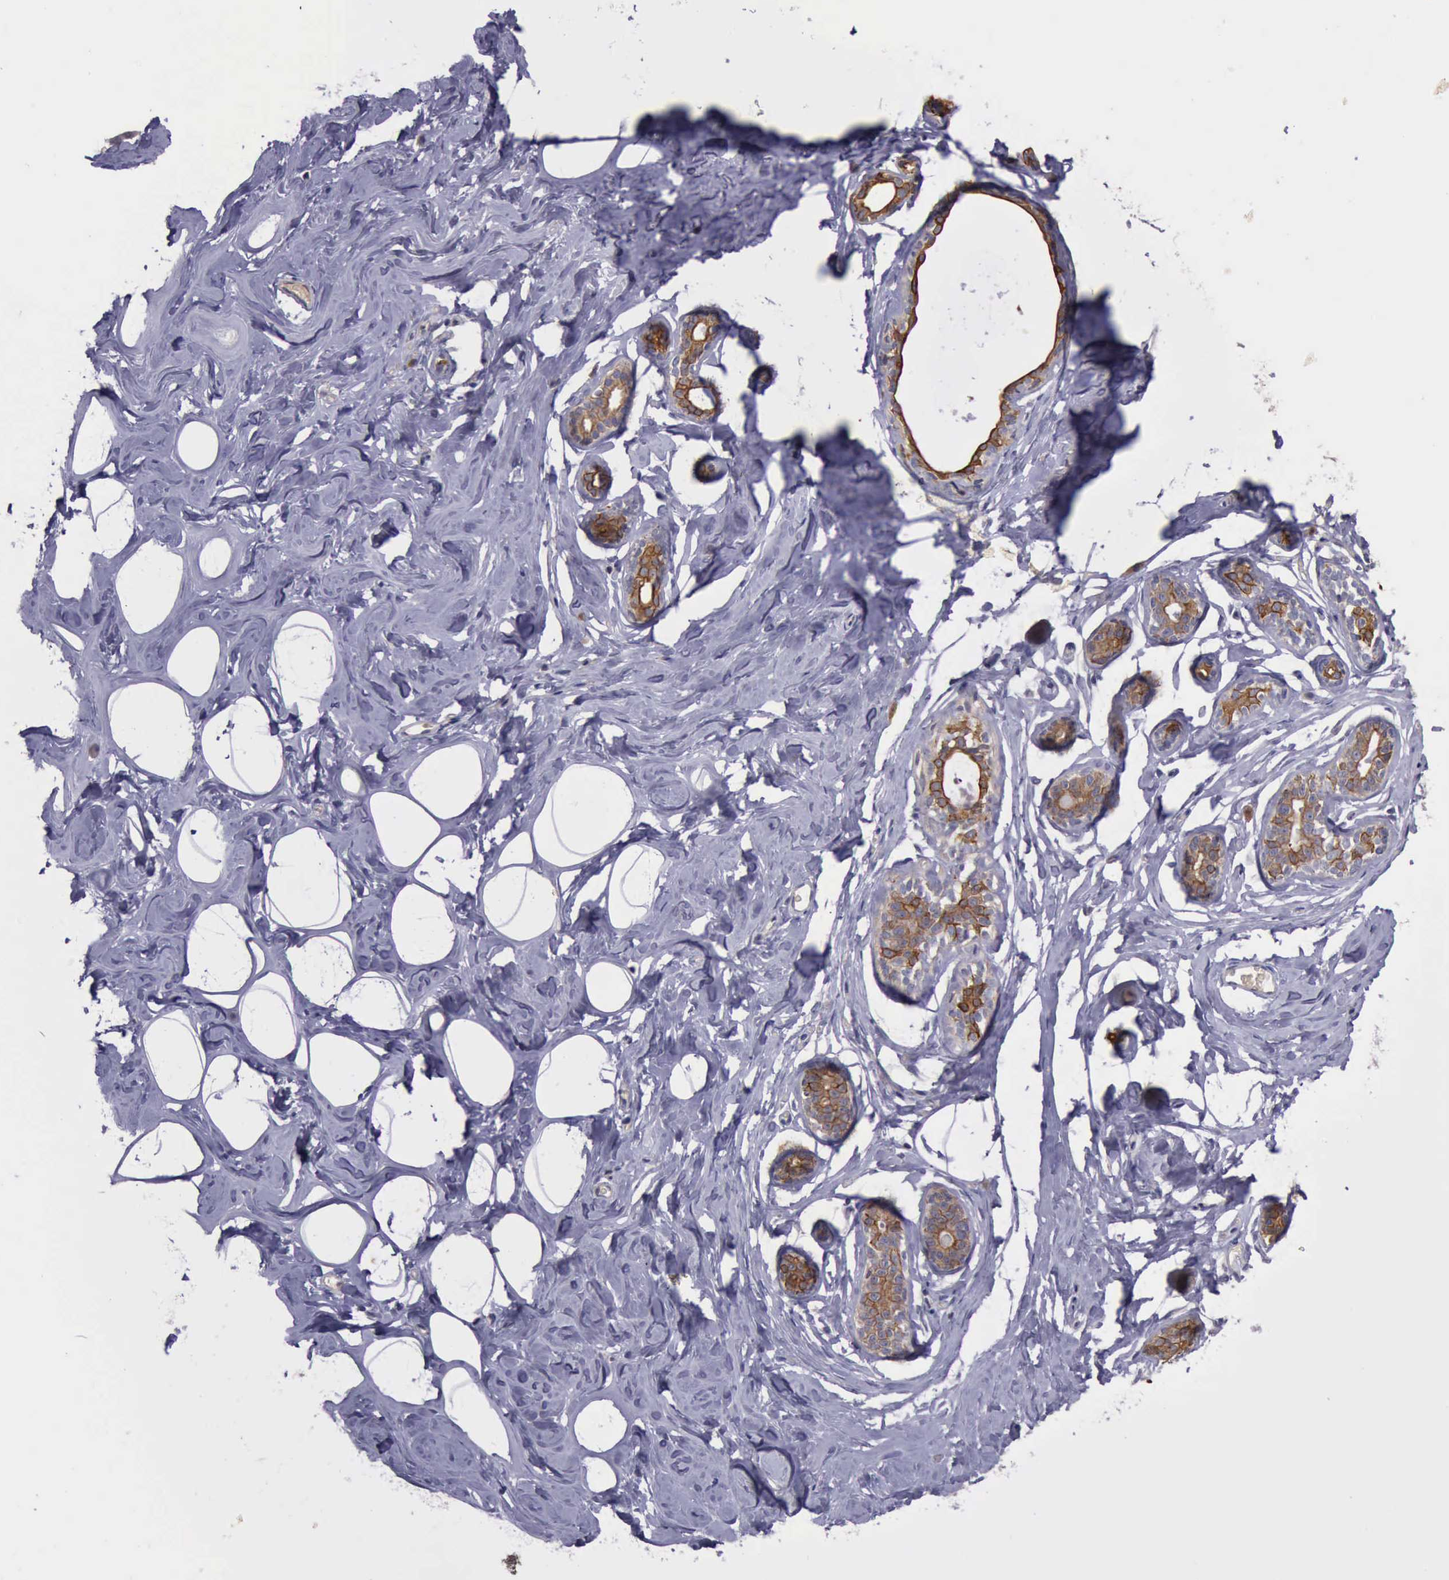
{"staining": {"intensity": "negative", "quantity": "none", "location": "none"}, "tissue": "breast", "cell_type": "Adipocytes", "image_type": "normal", "snomed": [{"axis": "morphology", "description": "Normal tissue, NOS"}, {"axis": "morphology", "description": "Fibrosis, NOS"}, {"axis": "topography", "description": "Breast"}], "caption": "Immunohistochemistry (IHC) photomicrograph of unremarkable breast: breast stained with DAB (3,3'-diaminobenzidine) demonstrates no significant protein positivity in adipocytes. The staining is performed using DAB (3,3'-diaminobenzidine) brown chromogen with nuclei counter-stained in using hematoxylin.", "gene": "RAB39B", "patient": {"sex": "female", "age": 39}}